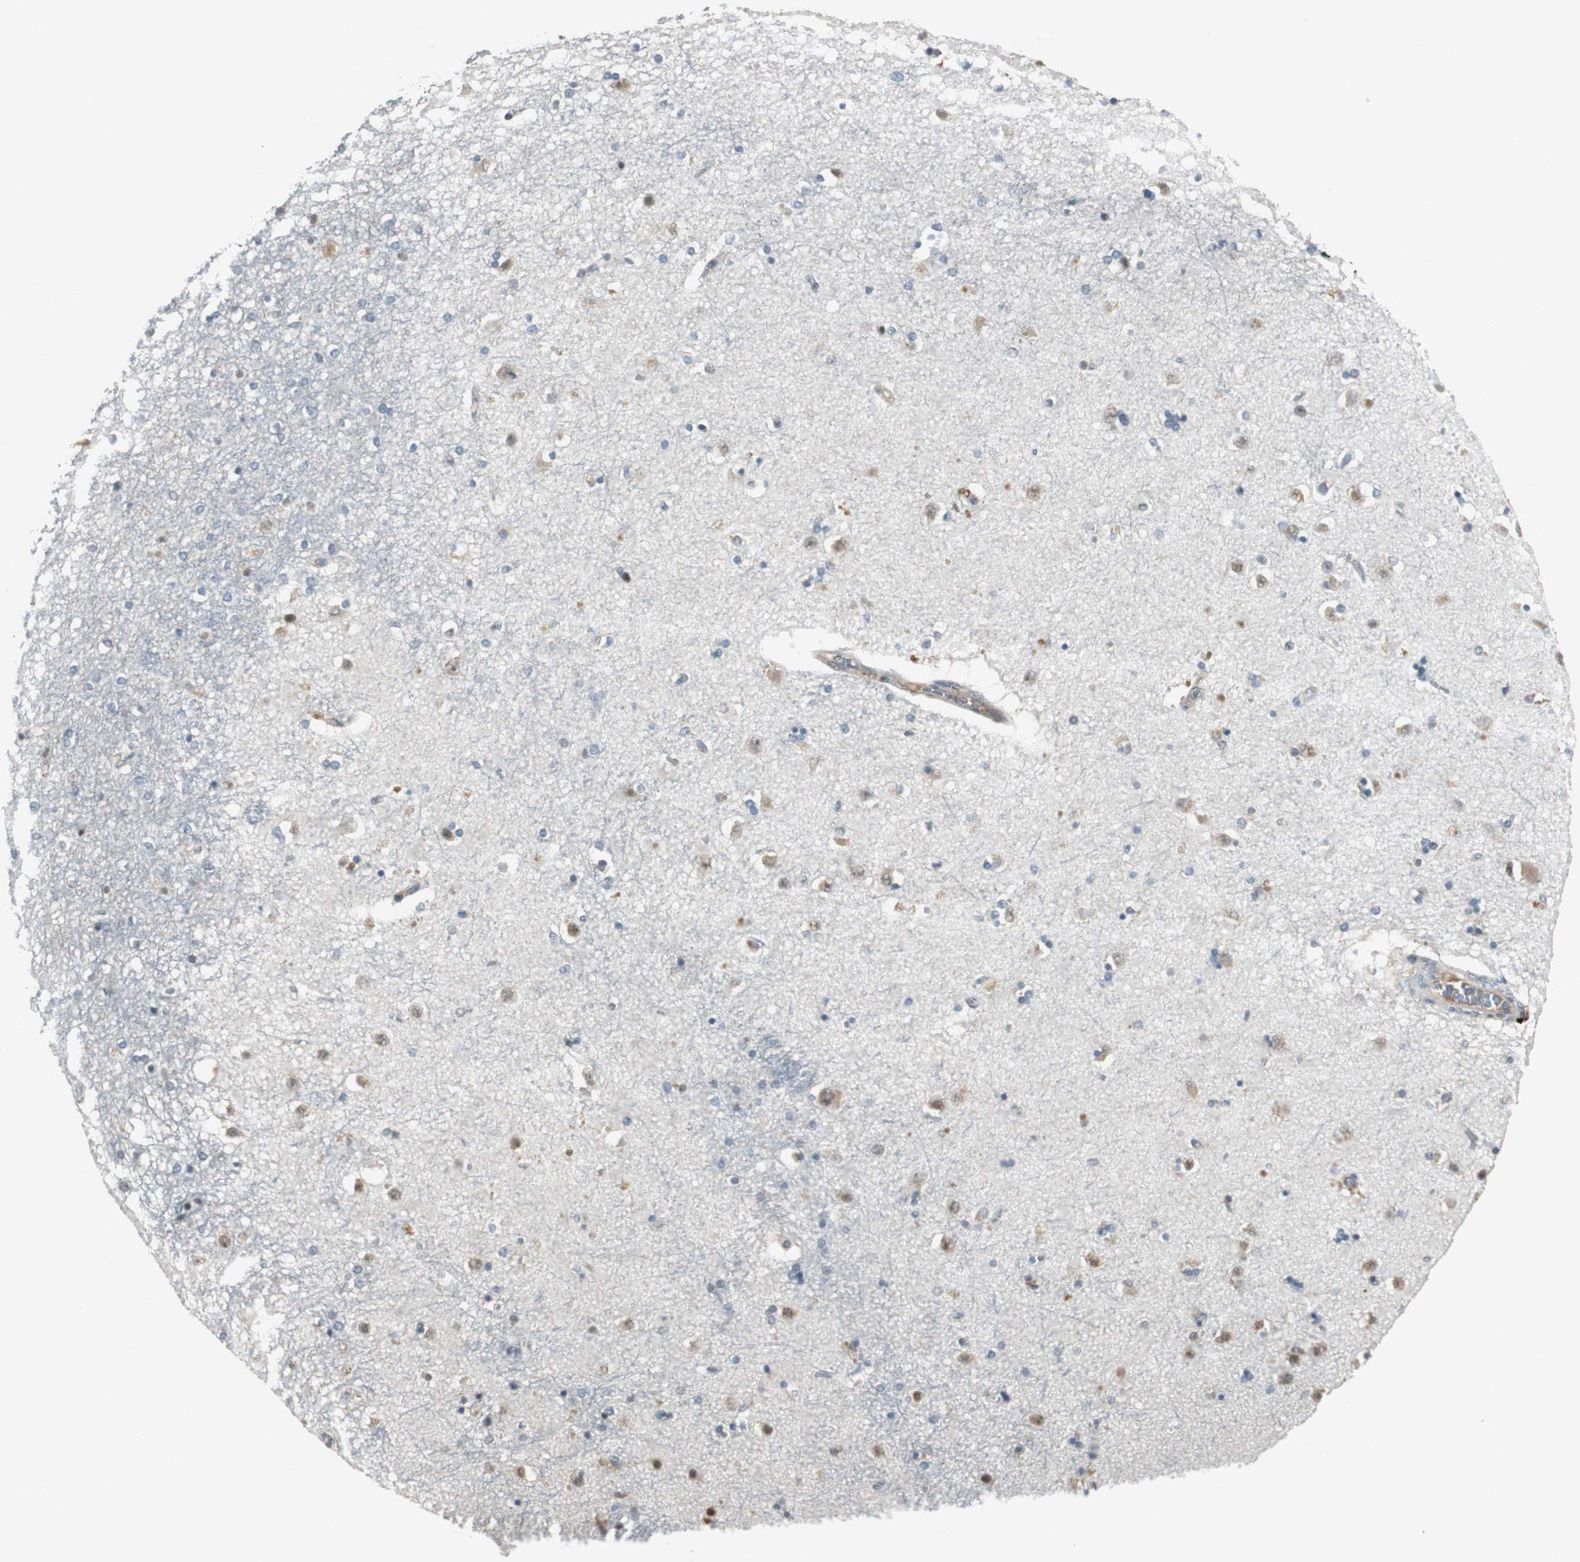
{"staining": {"intensity": "moderate", "quantity": "<25%", "location": "cytoplasmic/membranous,nuclear"}, "tissue": "caudate", "cell_type": "Glial cells", "image_type": "normal", "snomed": [{"axis": "morphology", "description": "Normal tissue, NOS"}, {"axis": "topography", "description": "Lateral ventricle wall"}], "caption": "This micrograph exhibits IHC staining of unremarkable human caudate, with low moderate cytoplasmic/membranous,nuclear positivity in about <25% of glial cells.", "gene": "FHL2", "patient": {"sex": "female", "age": 54}}